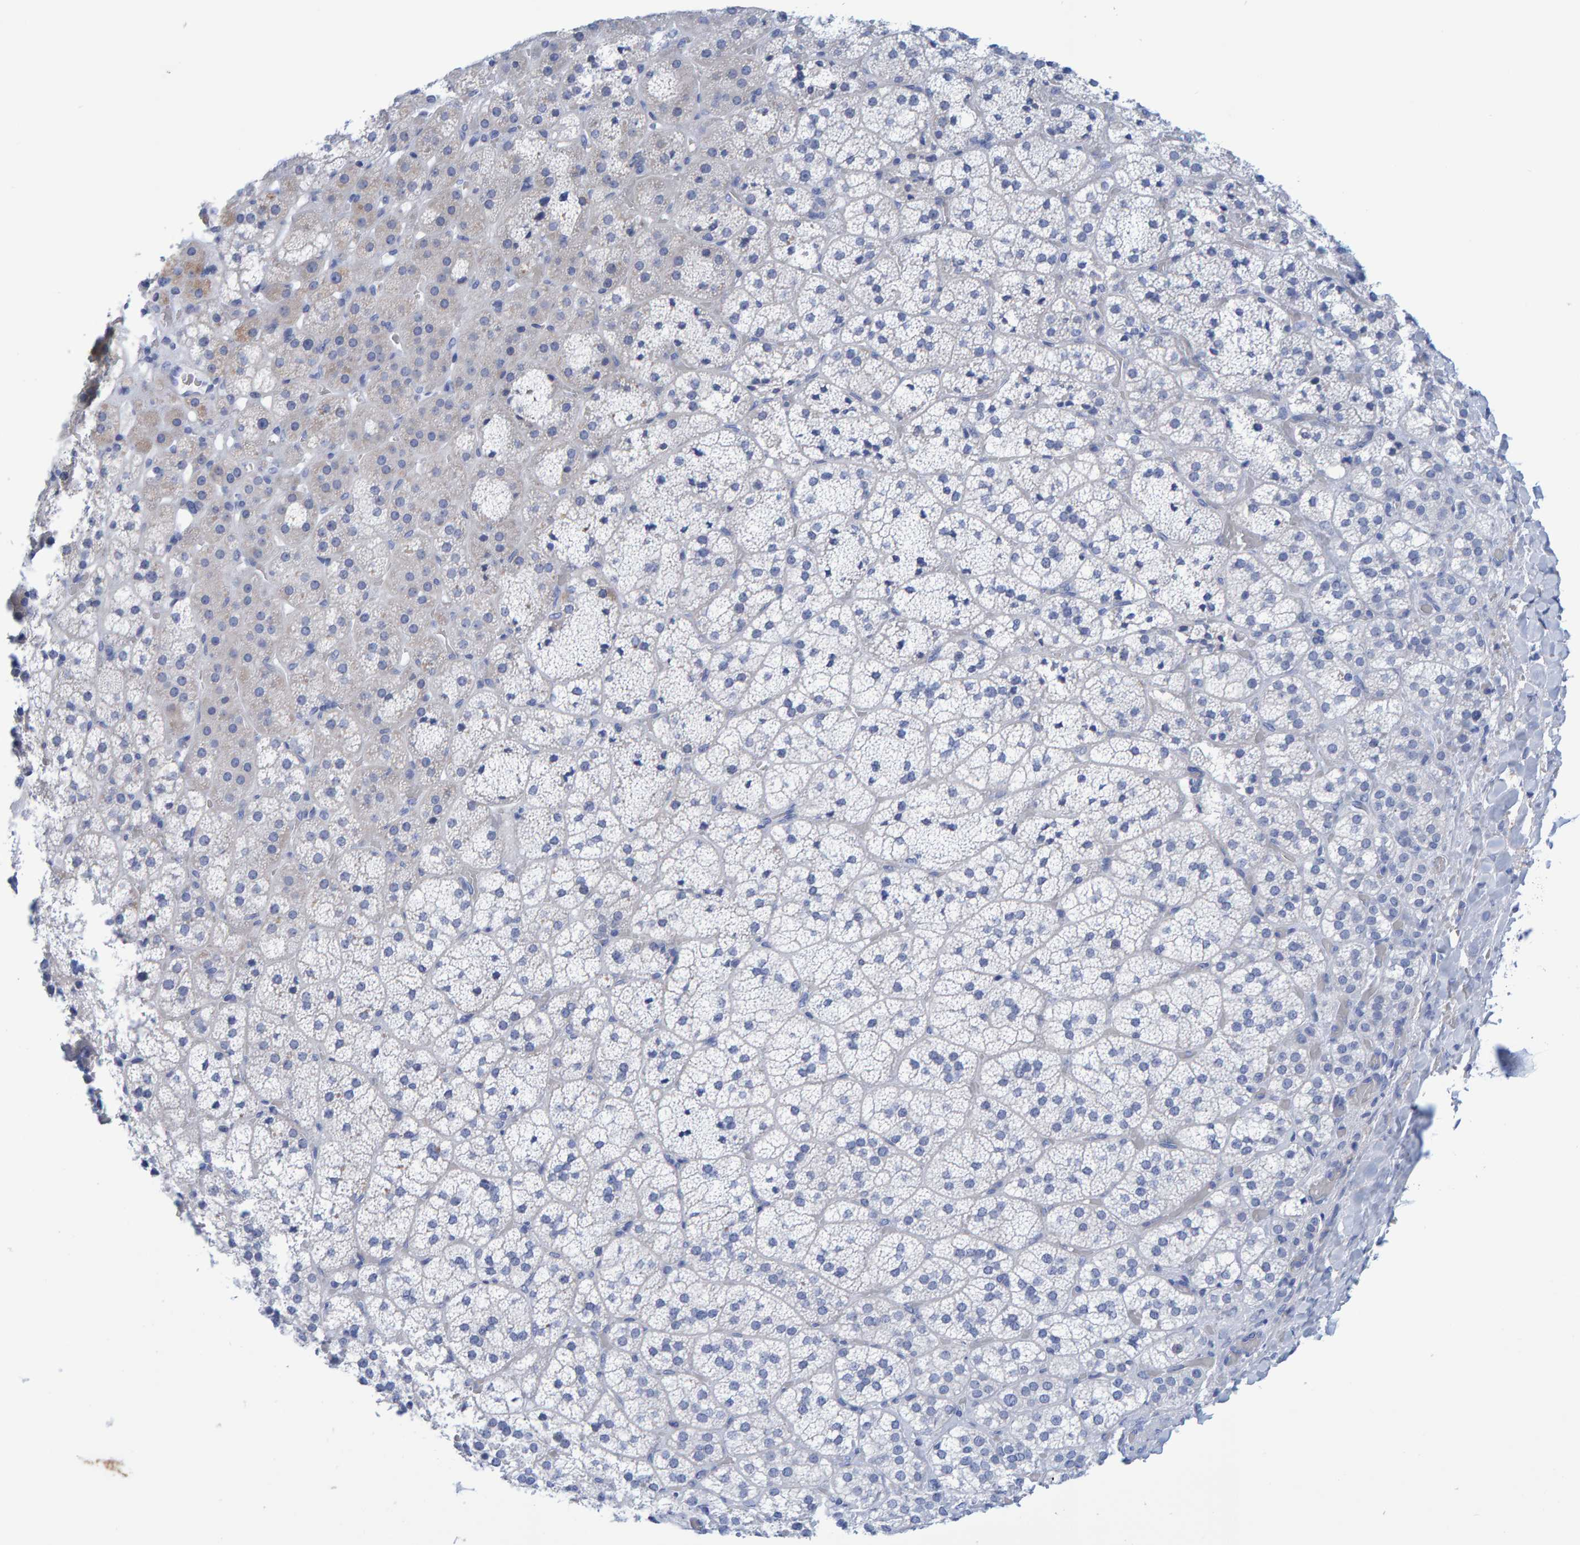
{"staining": {"intensity": "weak", "quantity": "<25%", "location": "cytoplasmic/membranous"}, "tissue": "adrenal gland", "cell_type": "Glandular cells", "image_type": "normal", "snomed": [{"axis": "morphology", "description": "Normal tissue, NOS"}, {"axis": "topography", "description": "Adrenal gland"}], "caption": "Immunohistochemistry photomicrograph of unremarkable adrenal gland stained for a protein (brown), which shows no staining in glandular cells.", "gene": "JAKMIP3", "patient": {"sex": "female", "age": 44}}